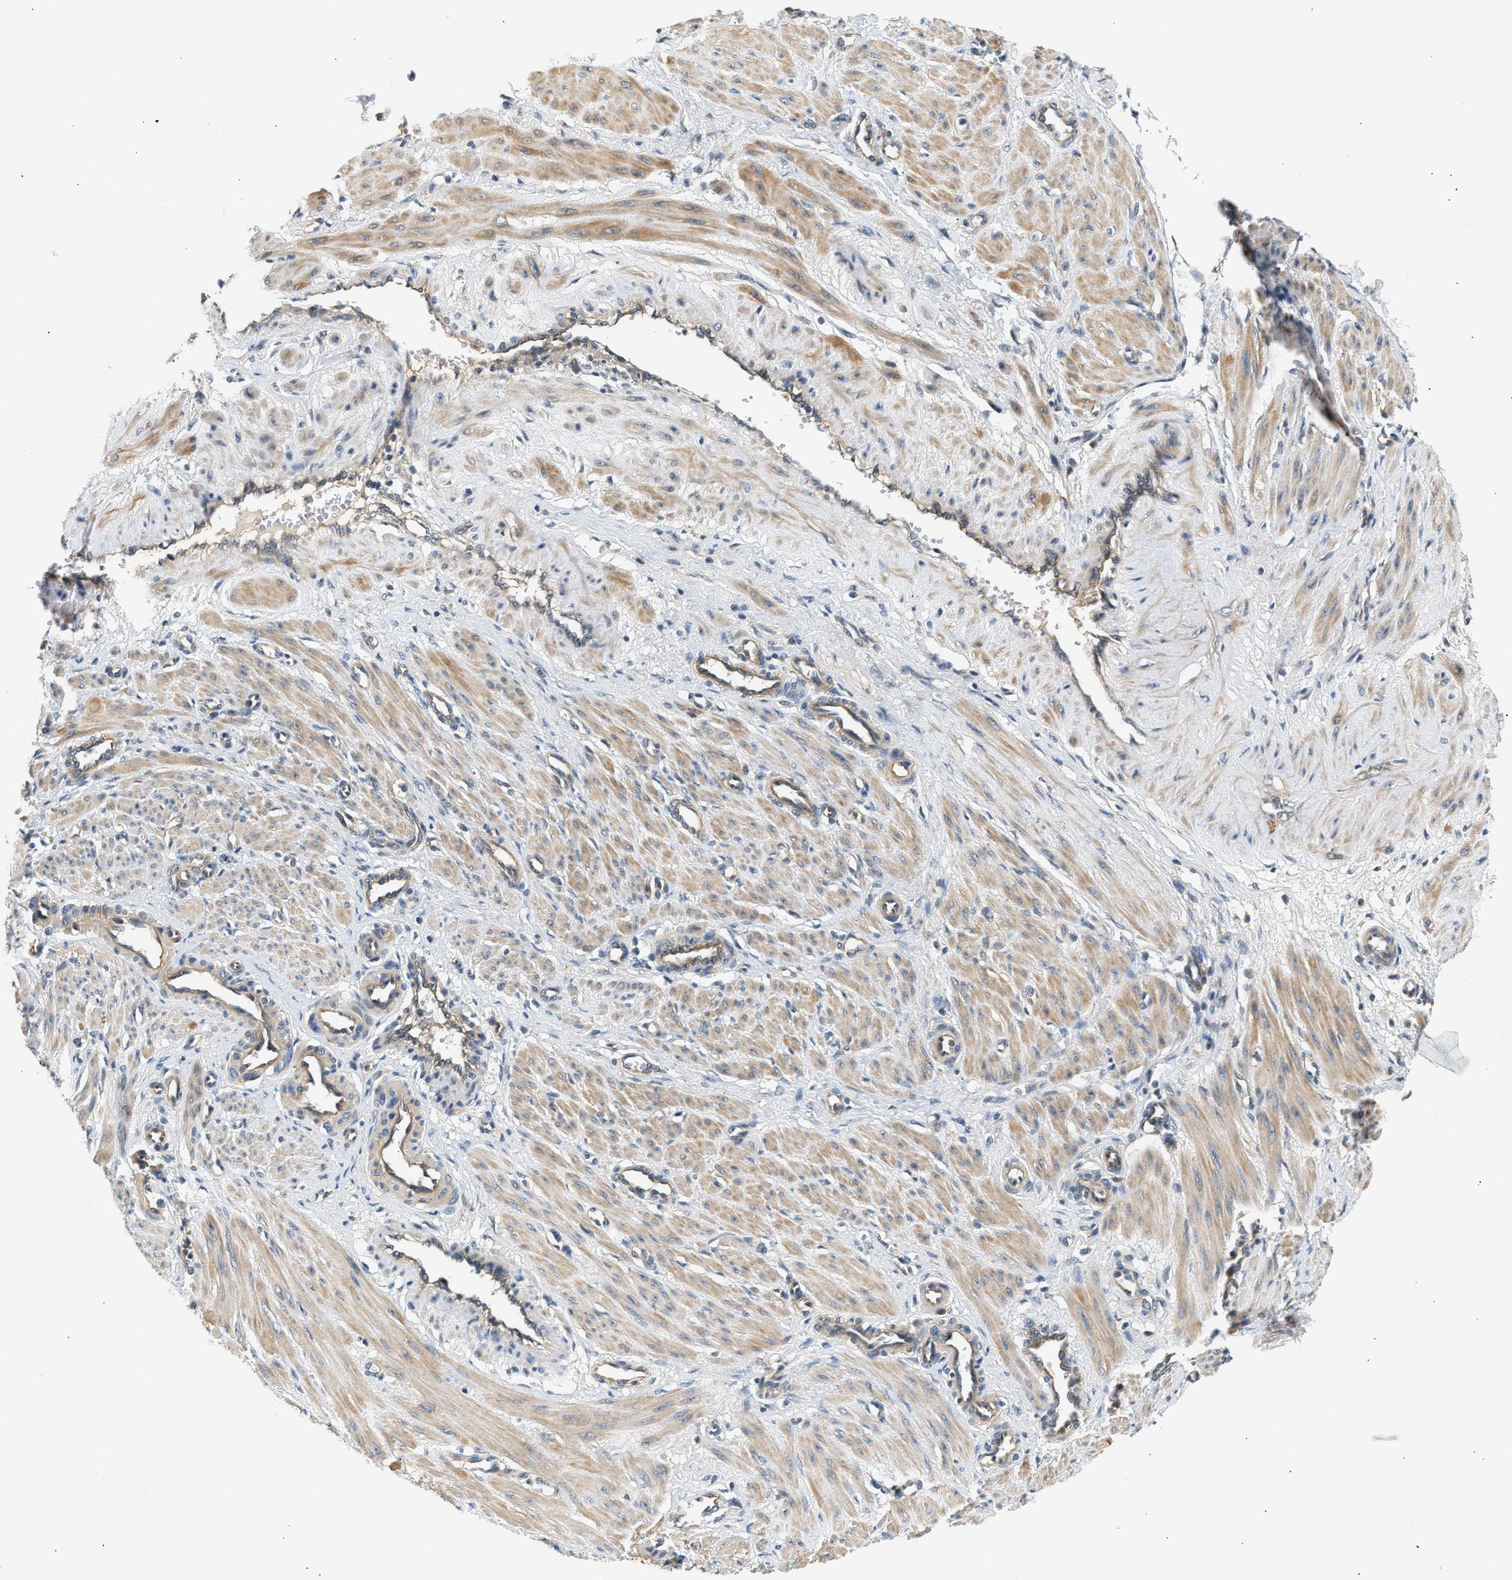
{"staining": {"intensity": "moderate", "quantity": ">75%", "location": "cytoplasmic/membranous"}, "tissue": "smooth muscle", "cell_type": "Smooth muscle cells", "image_type": "normal", "snomed": [{"axis": "morphology", "description": "Normal tissue, NOS"}, {"axis": "topography", "description": "Endometrium"}], "caption": "Immunohistochemistry histopathology image of unremarkable smooth muscle: smooth muscle stained using immunohistochemistry demonstrates medium levels of moderate protein expression localized specifically in the cytoplasmic/membranous of smooth muscle cells, appearing as a cytoplasmic/membranous brown color.", "gene": "WDR31", "patient": {"sex": "female", "age": 33}}